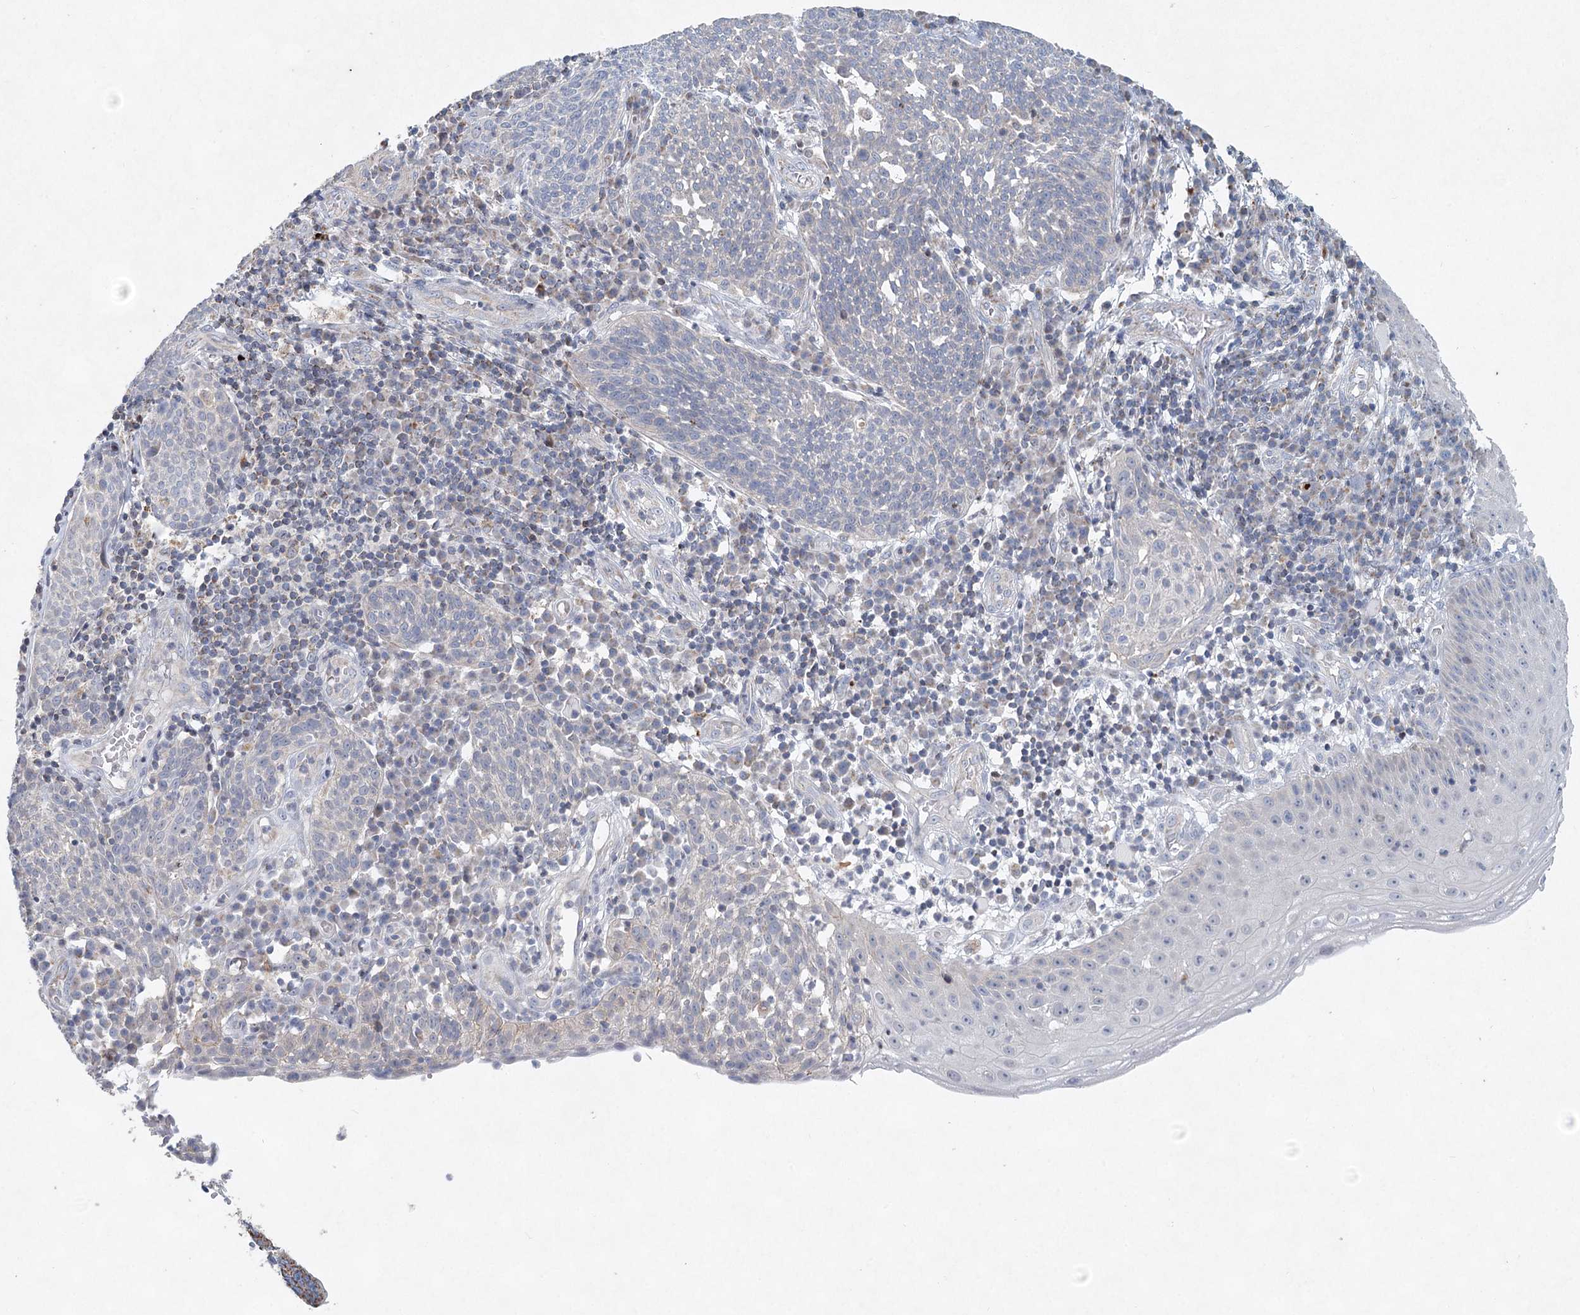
{"staining": {"intensity": "negative", "quantity": "none", "location": "none"}, "tissue": "cervical cancer", "cell_type": "Tumor cells", "image_type": "cancer", "snomed": [{"axis": "morphology", "description": "Squamous cell carcinoma, NOS"}, {"axis": "topography", "description": "Cervix"}], "caption": "DAB (3,3'-diaminobenzidine) immunohistochemical staining of human squamous cell carcinoma (cervical) reveals no significant expression in tumor cells.", "gene": "XPO6", "patient": {"sex": "female", "age": 34}}